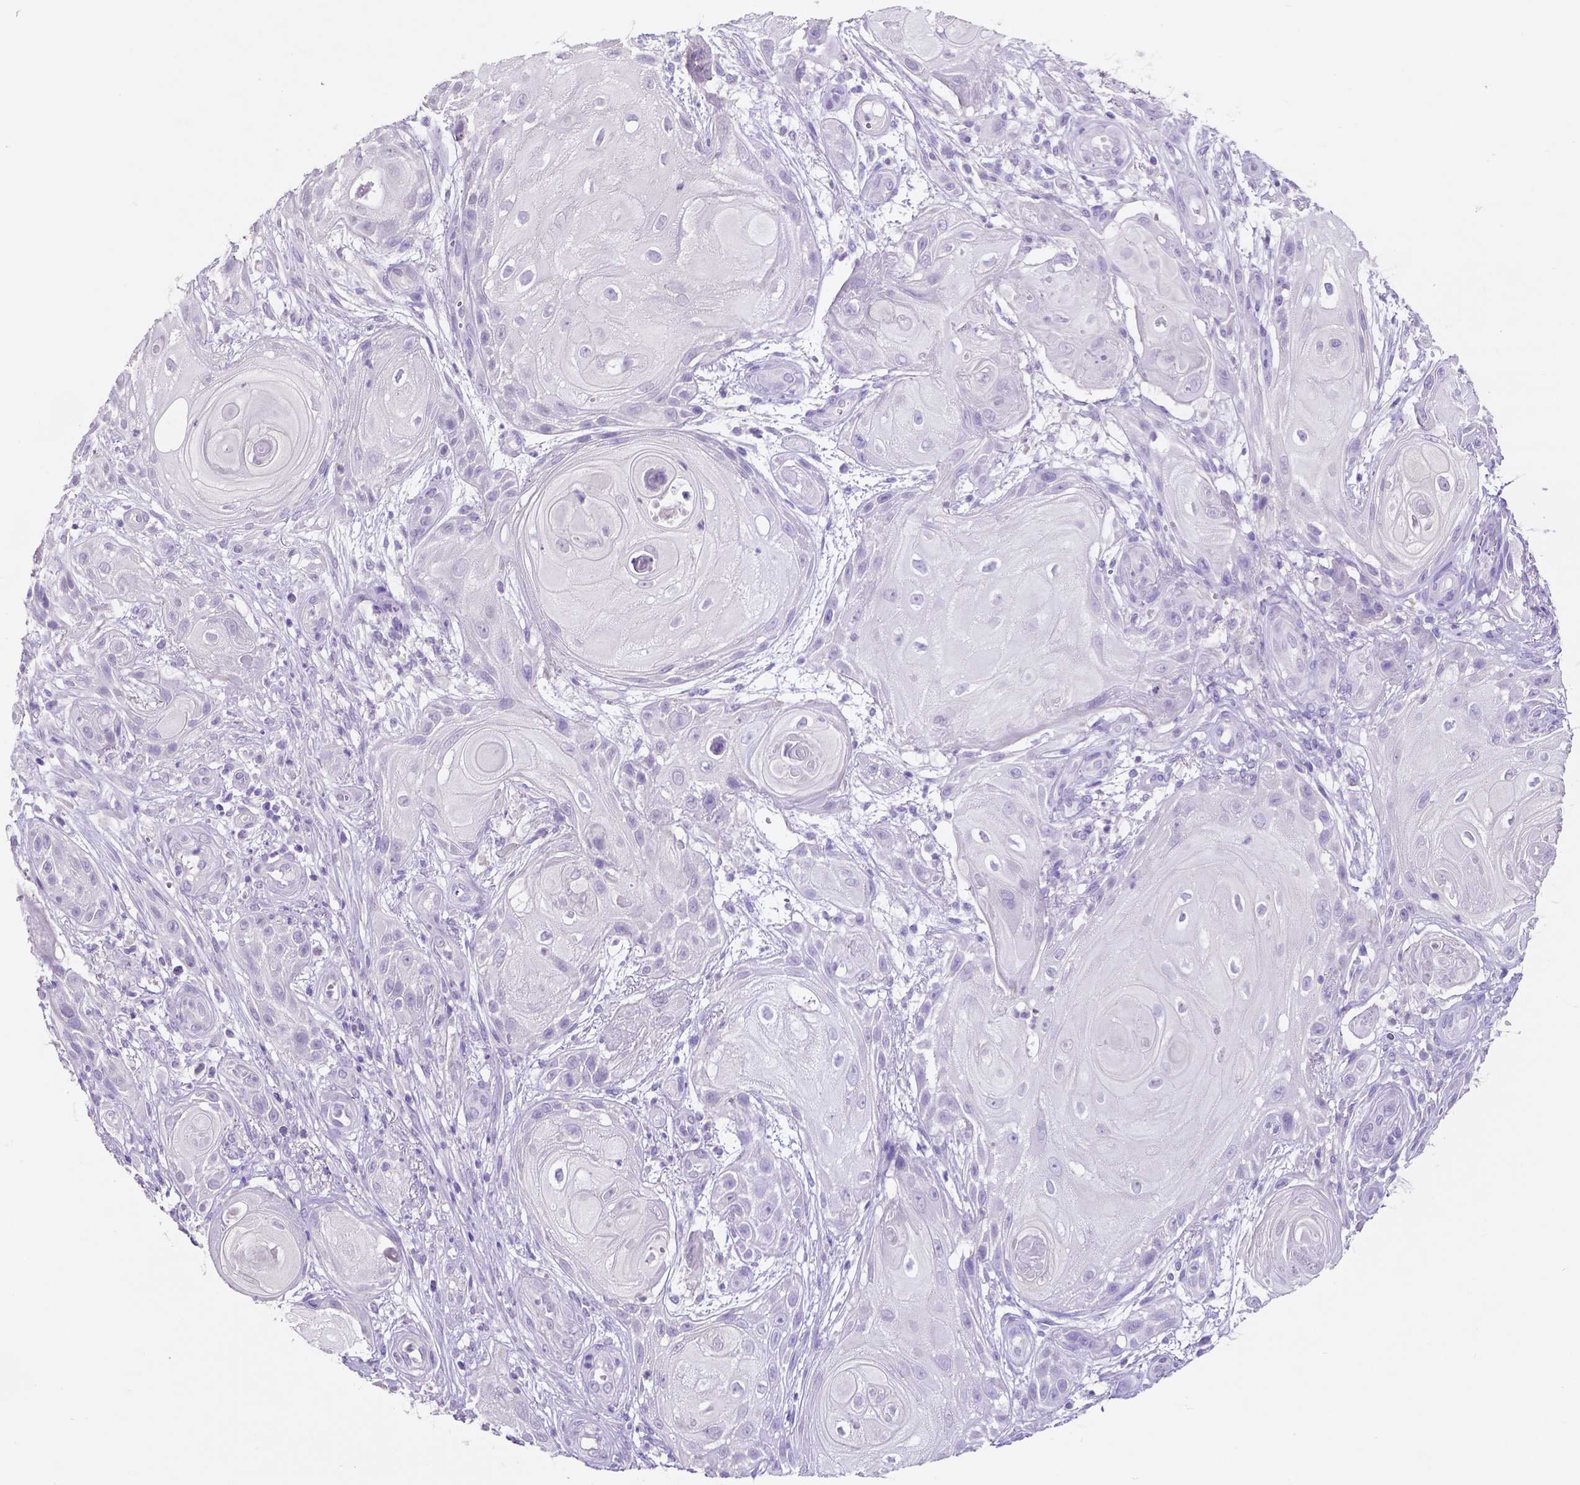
{"staining": {"intensity": "negative", "quantity": "none", "location": "none"}, "tissue": "skin cancer", "cell_type": "Tumor cells", "image_type": "cancer", "snomed": [{"axis": "morphology", "description": "Squamous cell carcinoma, NOS"}, {"axis": "topography", "description": "Skin"}], "caption": "Tumor cells are negative for protein expression in human squamous cell carcinoma (skin).", "gene": "SLC22A2", "patient": {"sex": "male", "age": 62}}